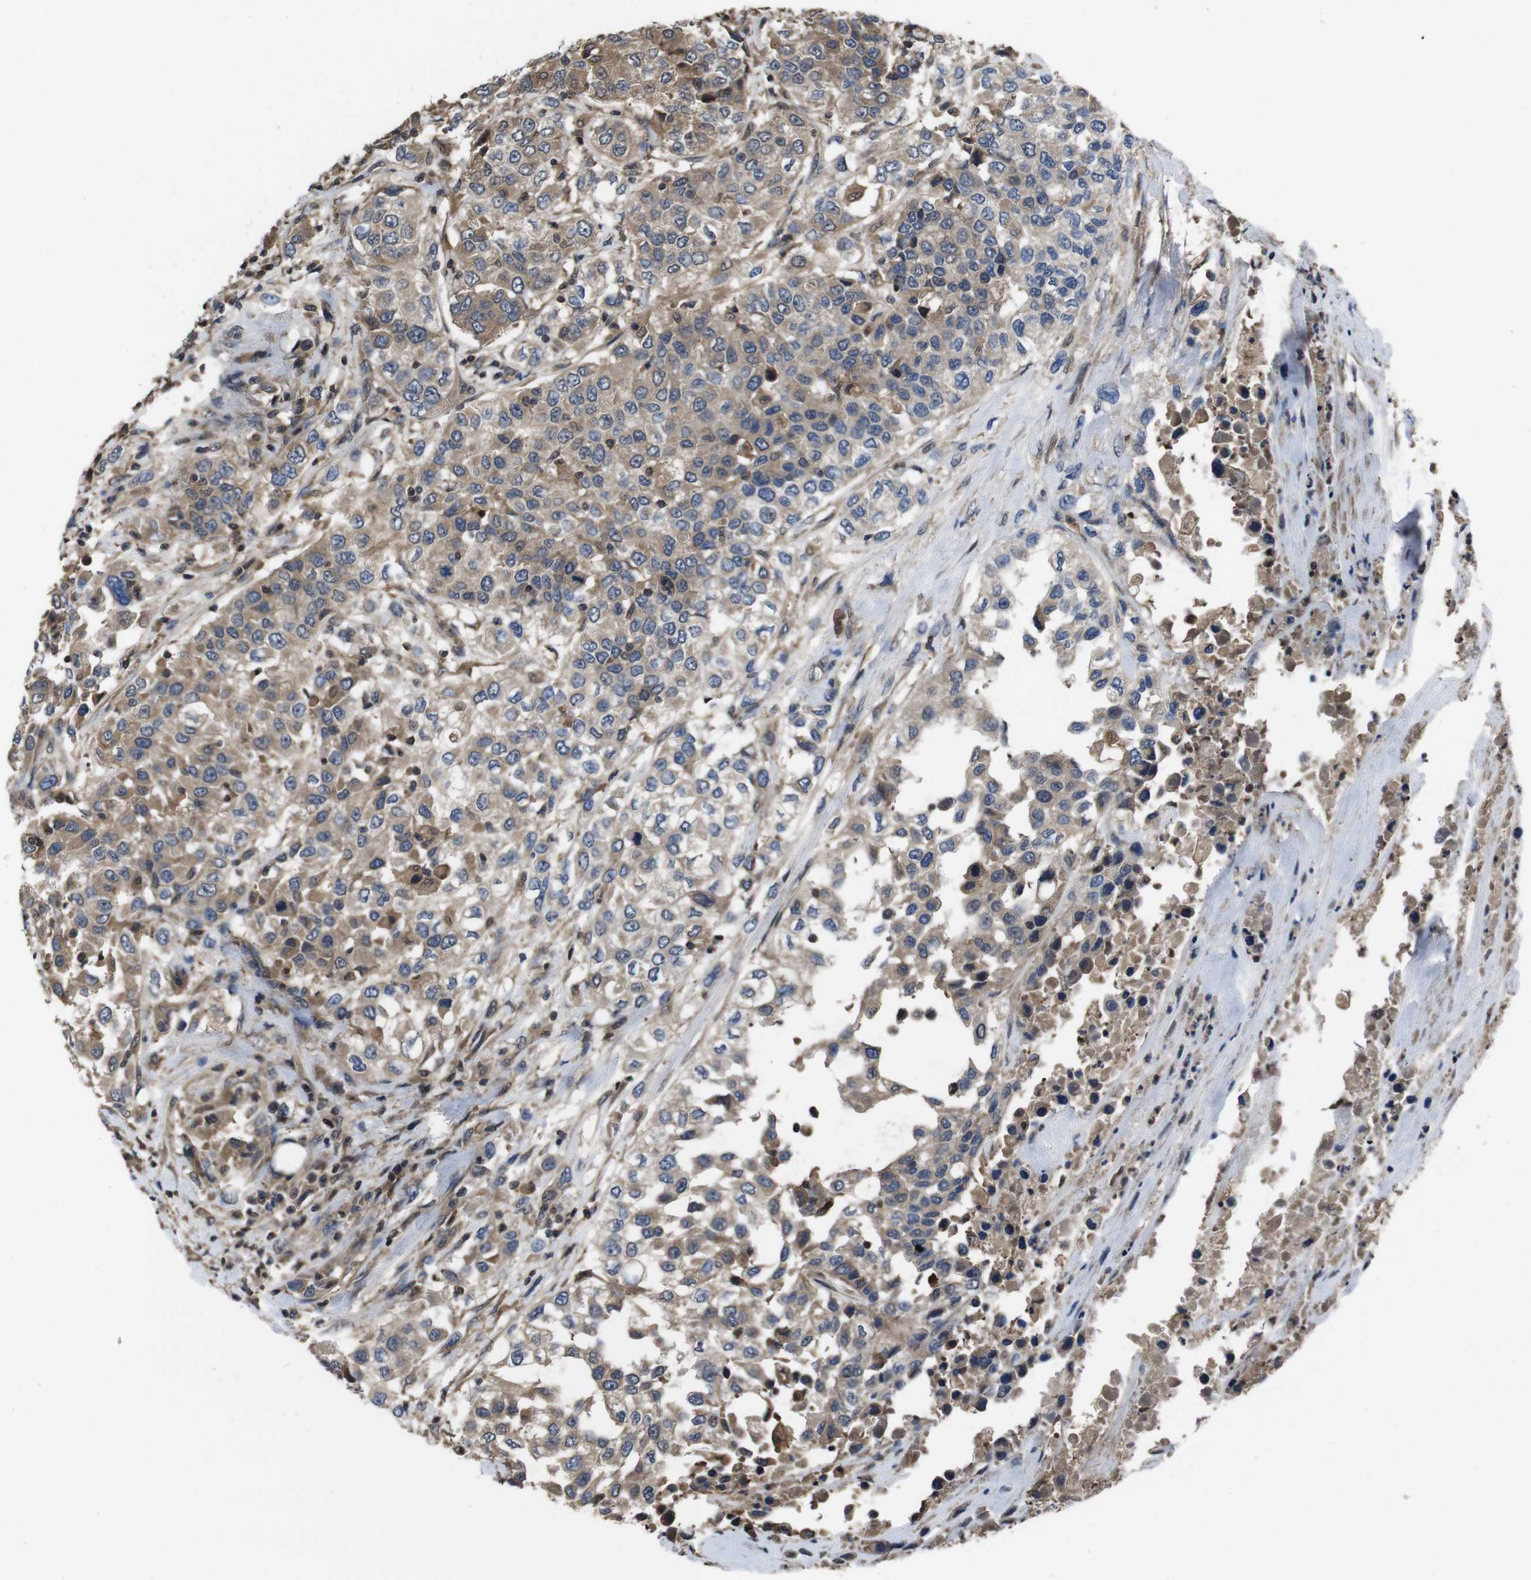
{"staining": {"intensity": "weak", "quantity": ">75%", "location": "cytoplasmic/membranous"}, "tissue": "urothelial cancer", "cell_type": "Tumor cells", "image_type": "cancer", "snomed": [{"axis": "morphology", "description": "Urothelial carcinoma, High grade"}, {"axis": "topography", "description": "Urinary bladder"}], "caption": "Approximately >75% of tumor cells in human urothelial cancer reveal weak cytoplasmic/membranous protein expression as visualized by brown immunohistochemical staining.", "gene": "CXCL11", "patient": {"sex": "female", "age": 80}}